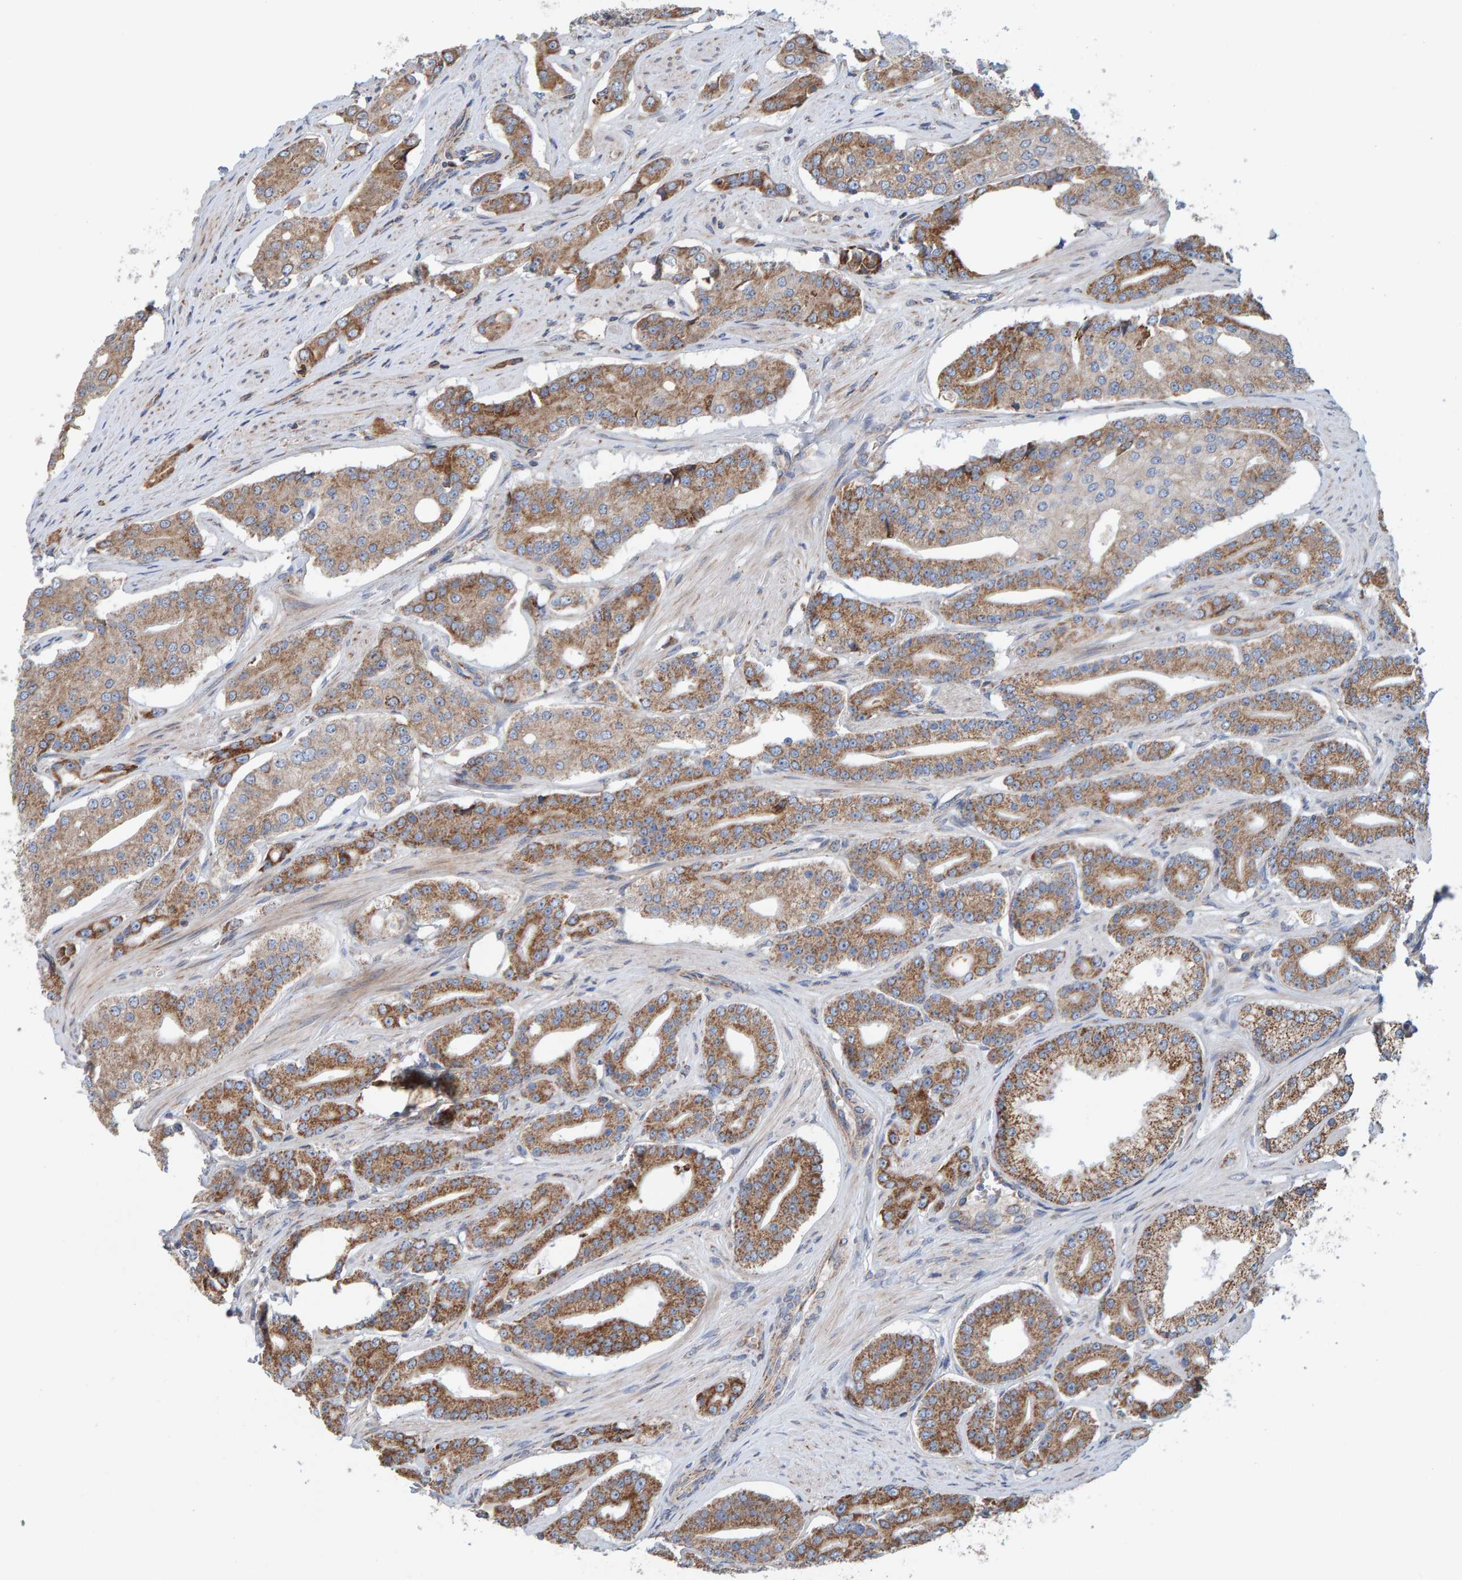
{"staining": {"intensity": "moderate", "quantity": ">75%", "location": "cytoplasmic/membranous"}, "tissue": "prostate cancer", "cell_type": "Tumor cells", "image_type": "cancer", "snomed": [{"axis": "morphology", "description": "Adenocarcinoma, High grade"}, {"axis": "topography", "description": "Prostate"}], "caption": "Prostate cancer (high-grade adenocarcinoma) stained for a protein reveals moderate cytoplasmic/membranous positivity in tumor cells. (DAB (3,3'-diaminobenzidine) = brown stain, brightfield microscopy at high magnification).", "gene": "MRPL45", "patient": {"sex": "male", "age": 71}}